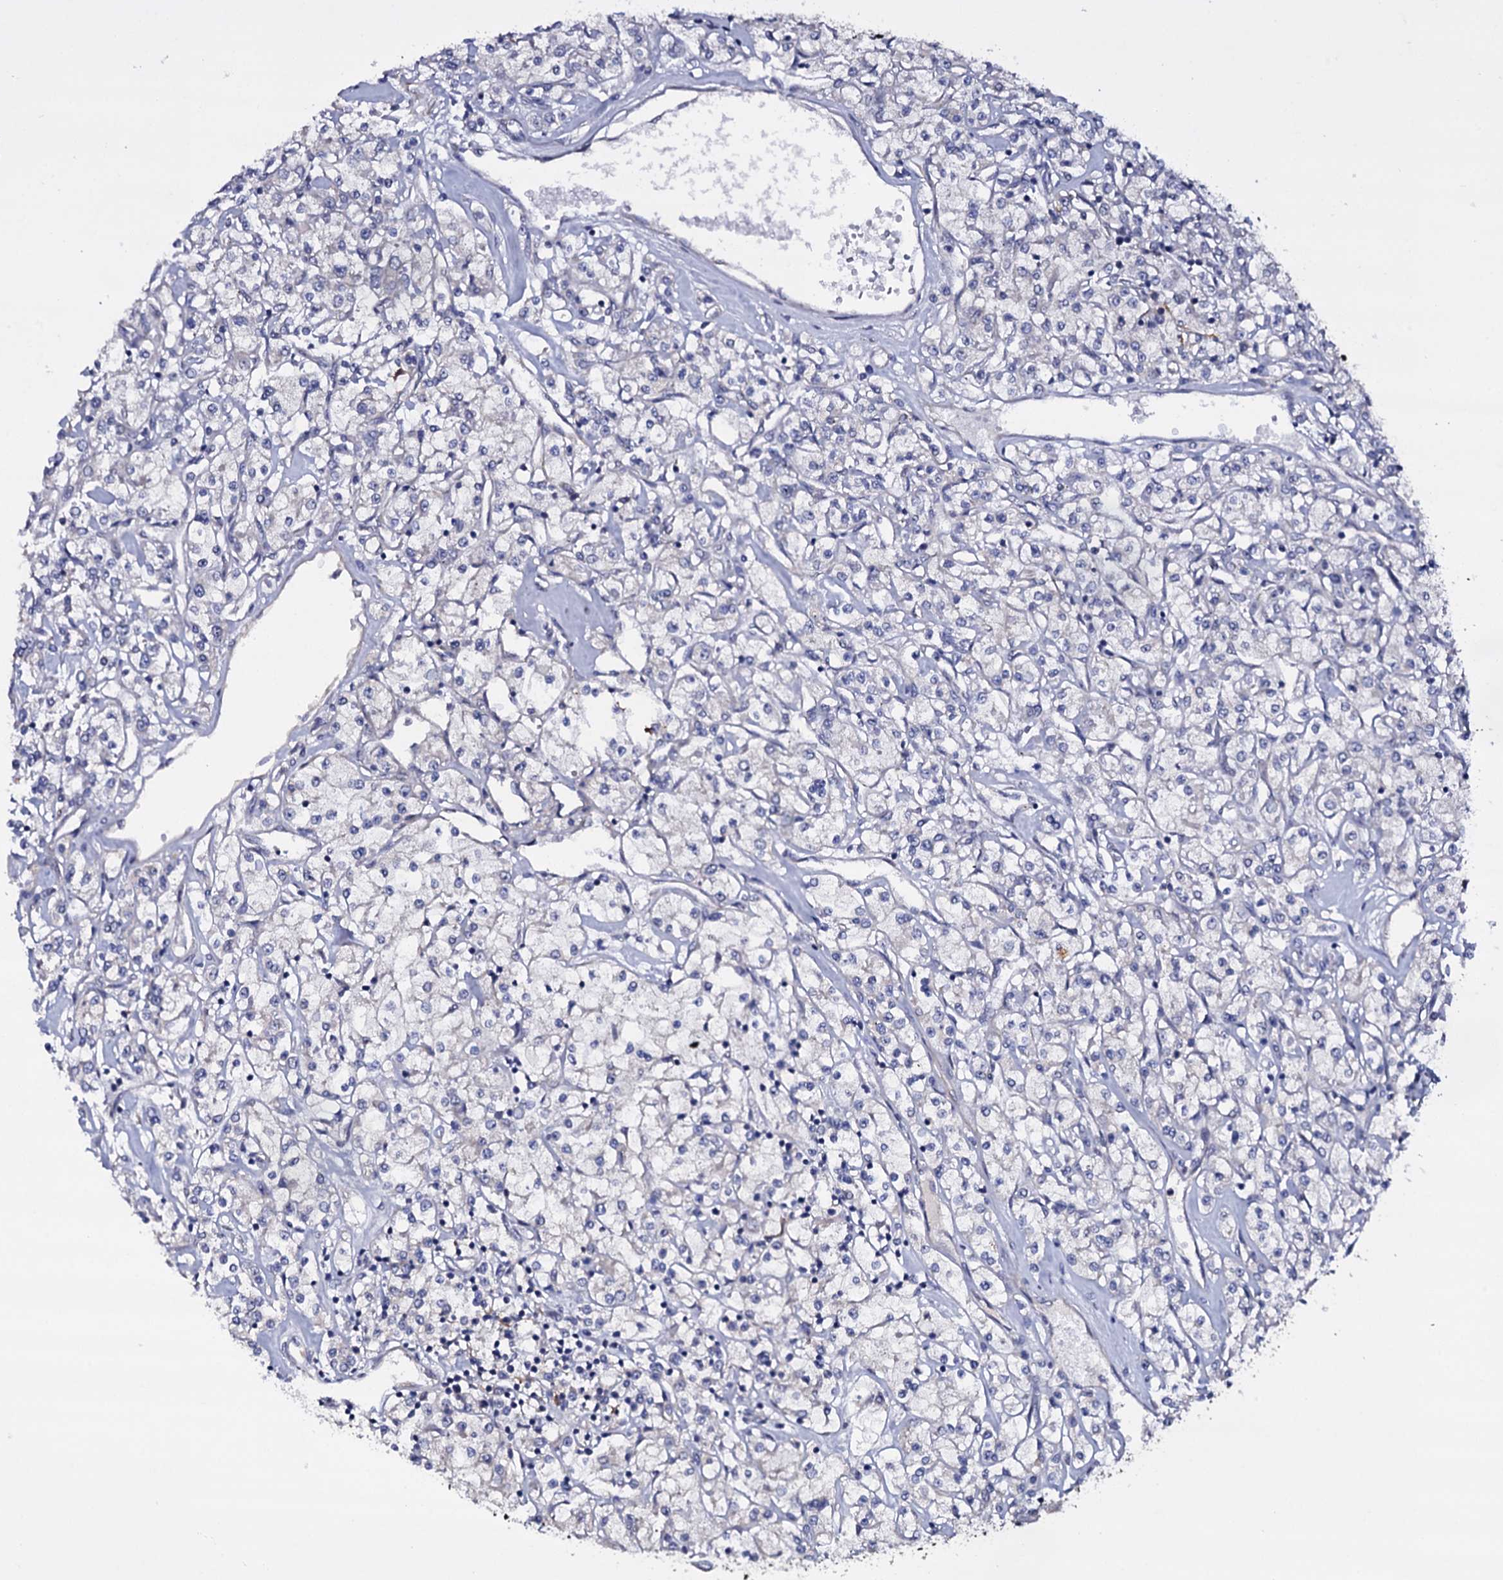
{"staining": {"intensity": "negative", "quantity": "none", "location": "none"}, "tissue": "renal cancer", "cell_type": "Tumor cells", "image_type": "cancer", "snomed": [{"axis": "morphology", "description": "Adenocarcinoma, NOS"}, {"axis": "topography", "description": "Kidney"}], "caption": "DAB immunohistochemical staining of human renal cancer exhibits no significant positivity in tumor cells.", "gene": "BCL2L14", "patient": {"sex": "female", "age": 59}}